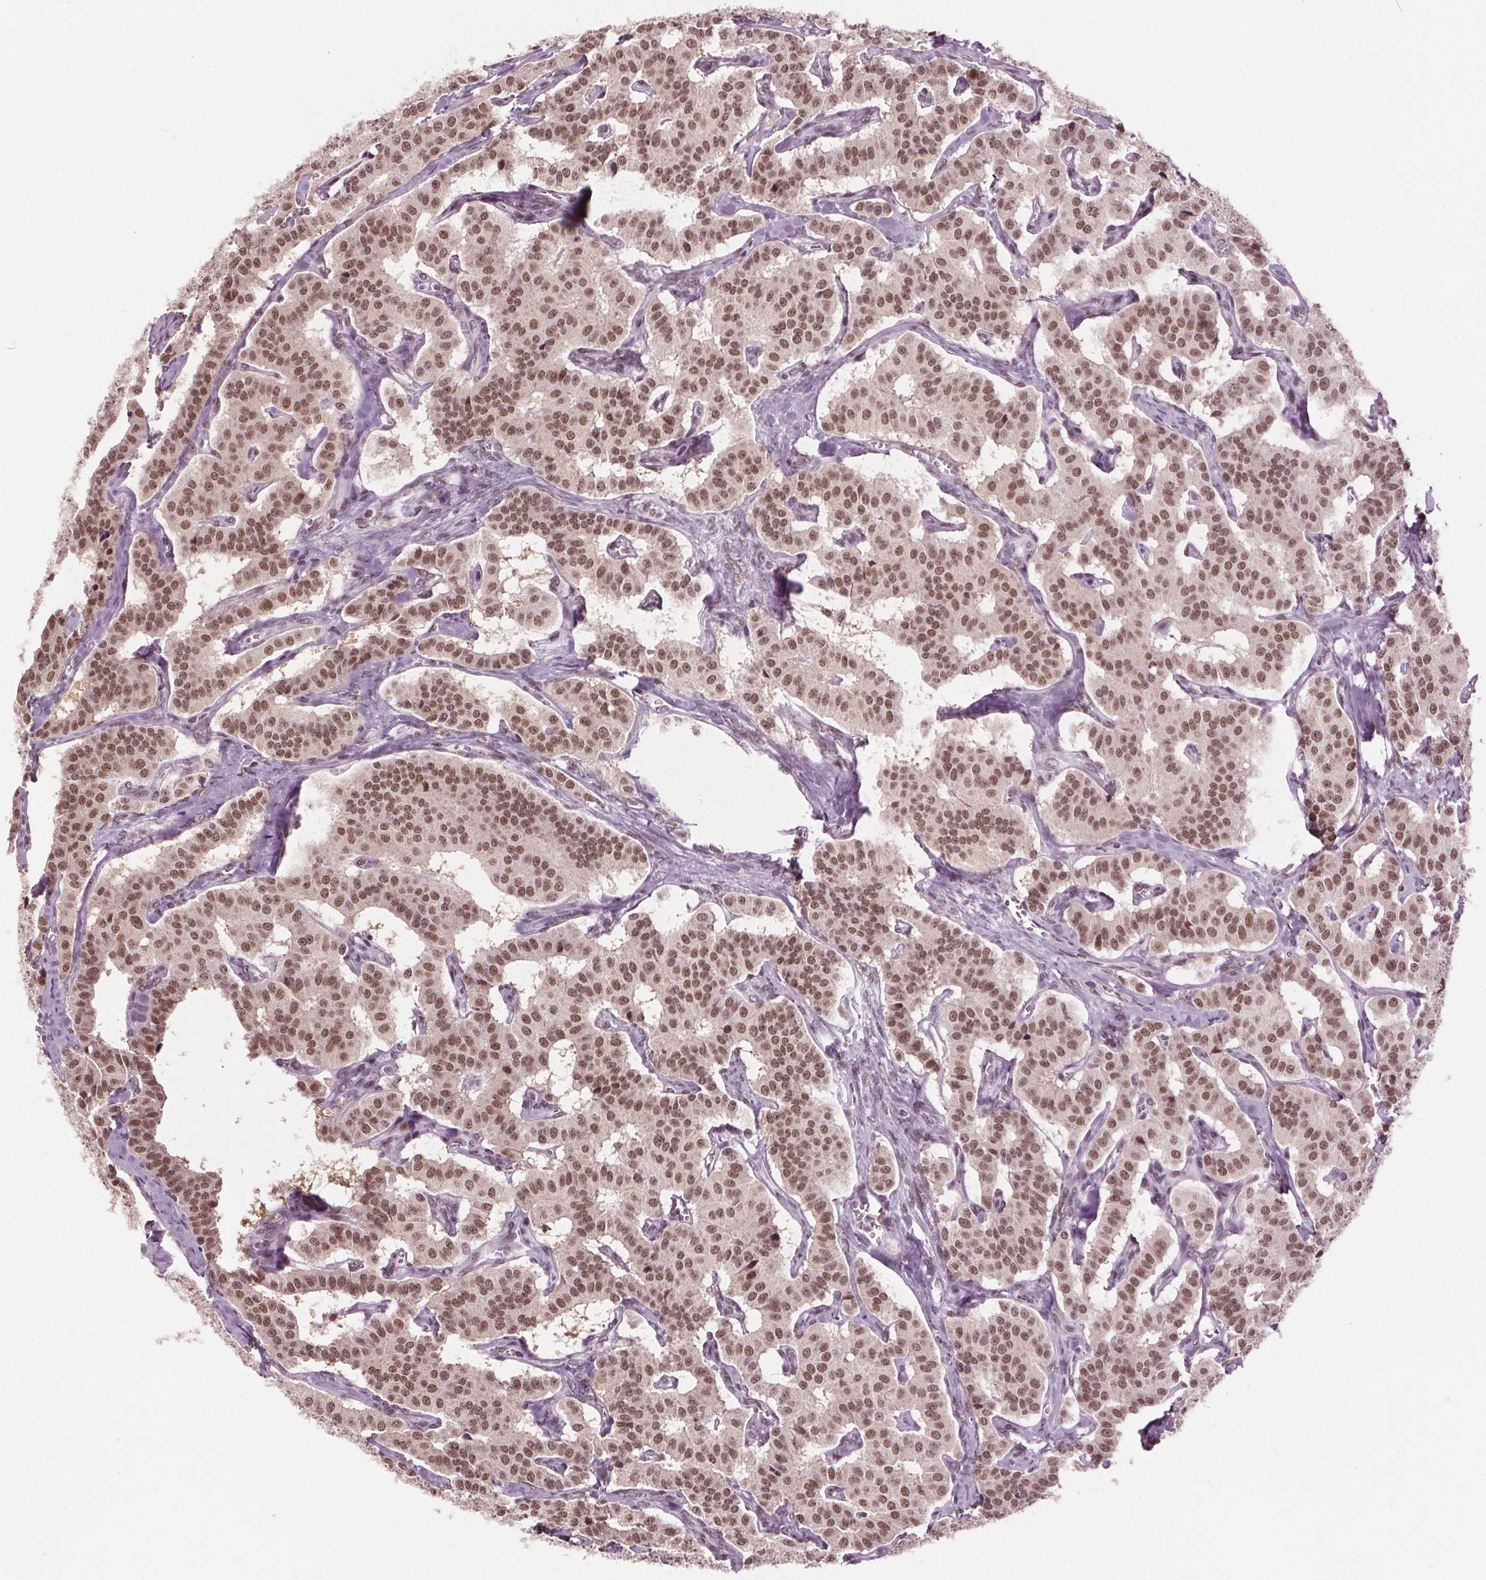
{"staining": {"intensity": "moderate", "quantity": ">75%", "location": "nuclear"}, "tissue": "carcinoid", "cell_type": "Tumor cells", "image_type": "cancer", "snomed": [{"axis": "morphology", "description": "Carcinoid, malignant, NOS"}, {"axis": "topography", "description": "Lung"}], "caption": "Immunohistochemistry (IHC) (DAB) staining of human carcinoid shows moderate nuclear protein staining in about >75% of tumor cells.", "gene": "IWS1", "patient": {"sex": "female", "age": 46}}